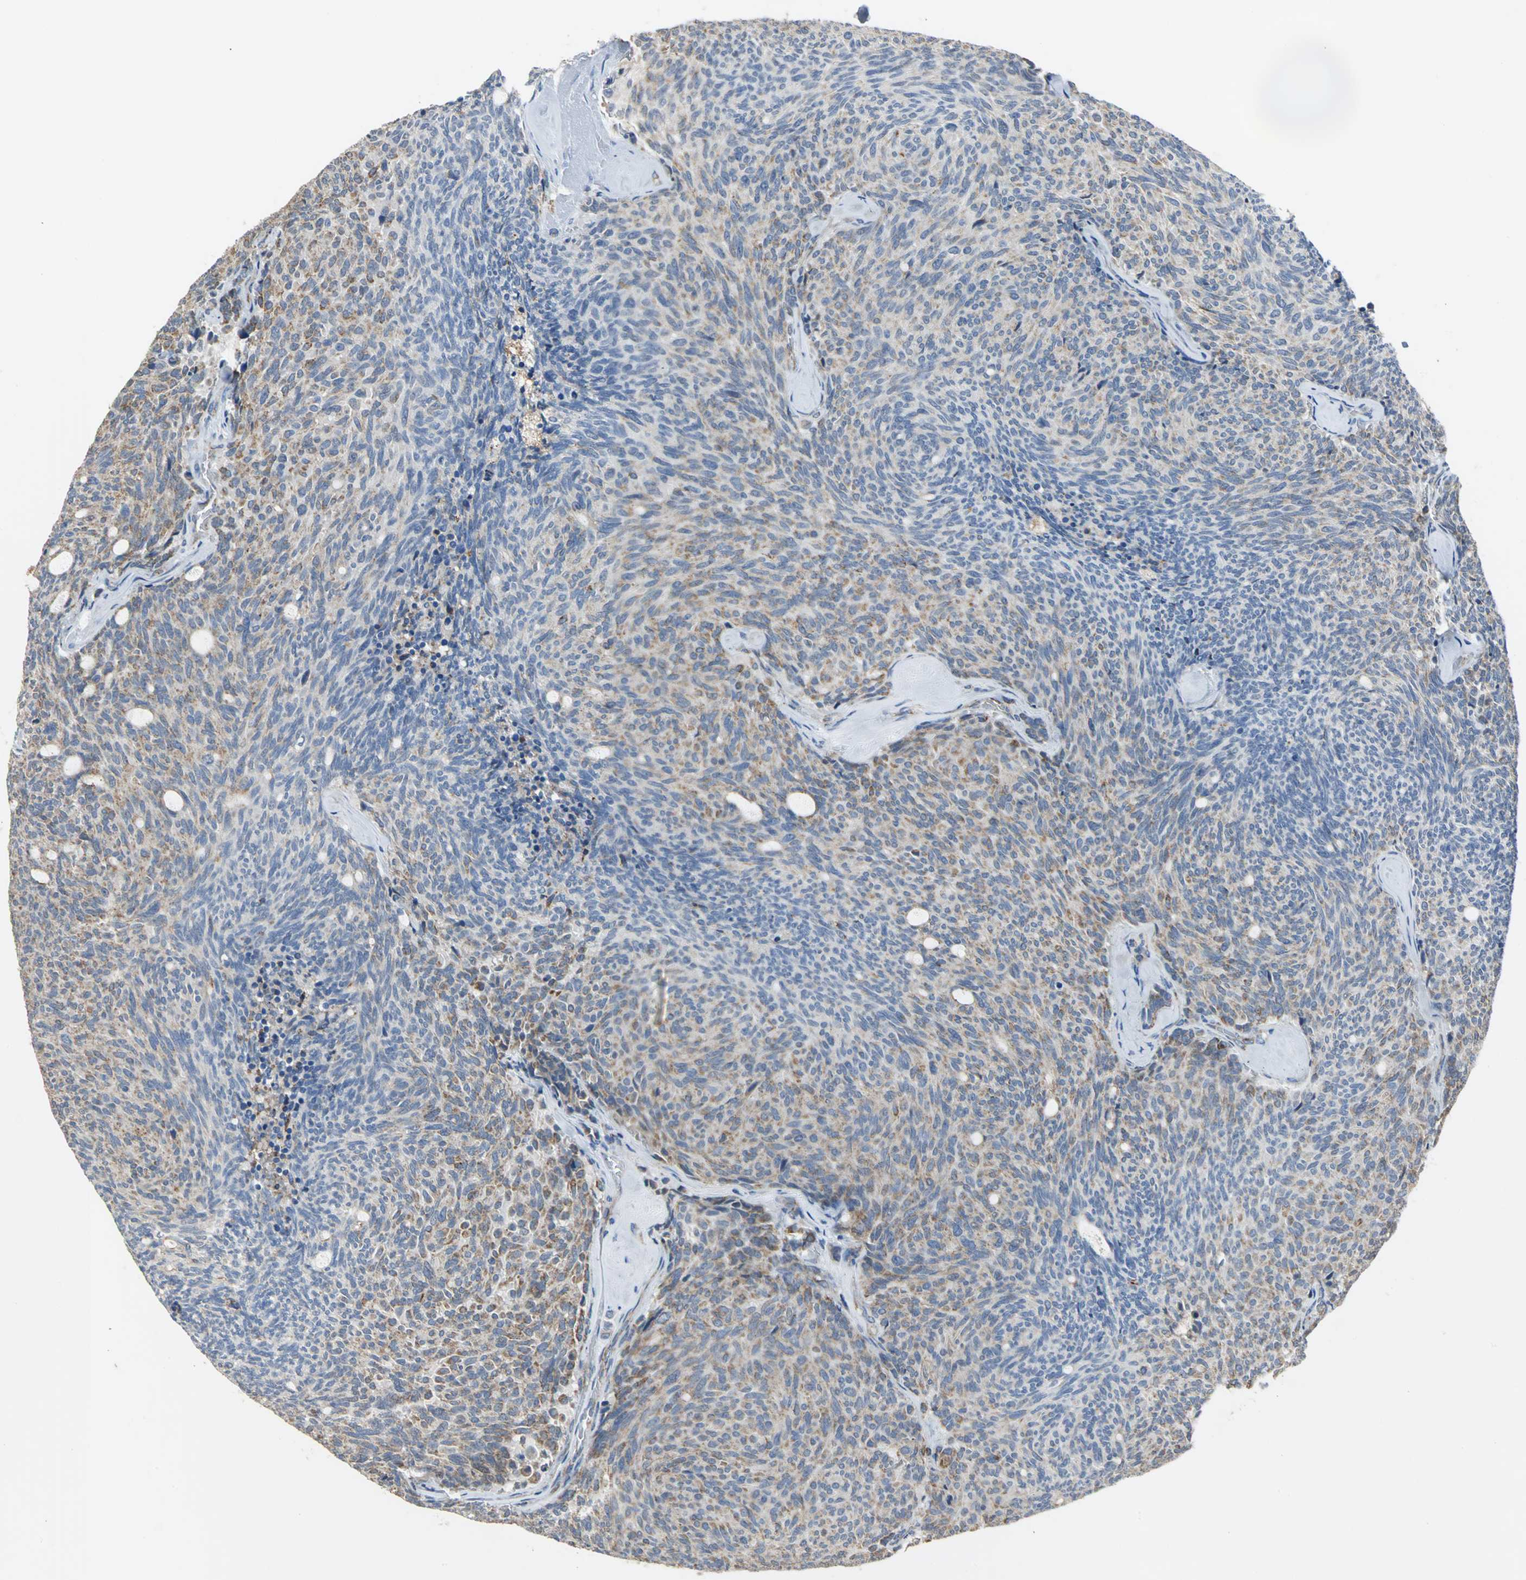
{"staining": {"intensity": "moderate", "quantity": "25%-75%", "location": "cytoplasmic/membranous"}, "tissue": "carcinoid", "cell_type": "Tumor cells", "image_type": "cancer", "snomed": [{"axis": "morphology", "description": "Carcinoid, malignant, NOS"}, {"axis": "topography", "description": "Pancreas"}], "caption": "This histopathology image reveals IHC staining of human carcinoid, with medium moderate cytoplasmic/membranous expression in approximately 25%-75% of tumor cells.", "gene": "NDUFB5", "patient": {"sex": "female", "age": 54}}